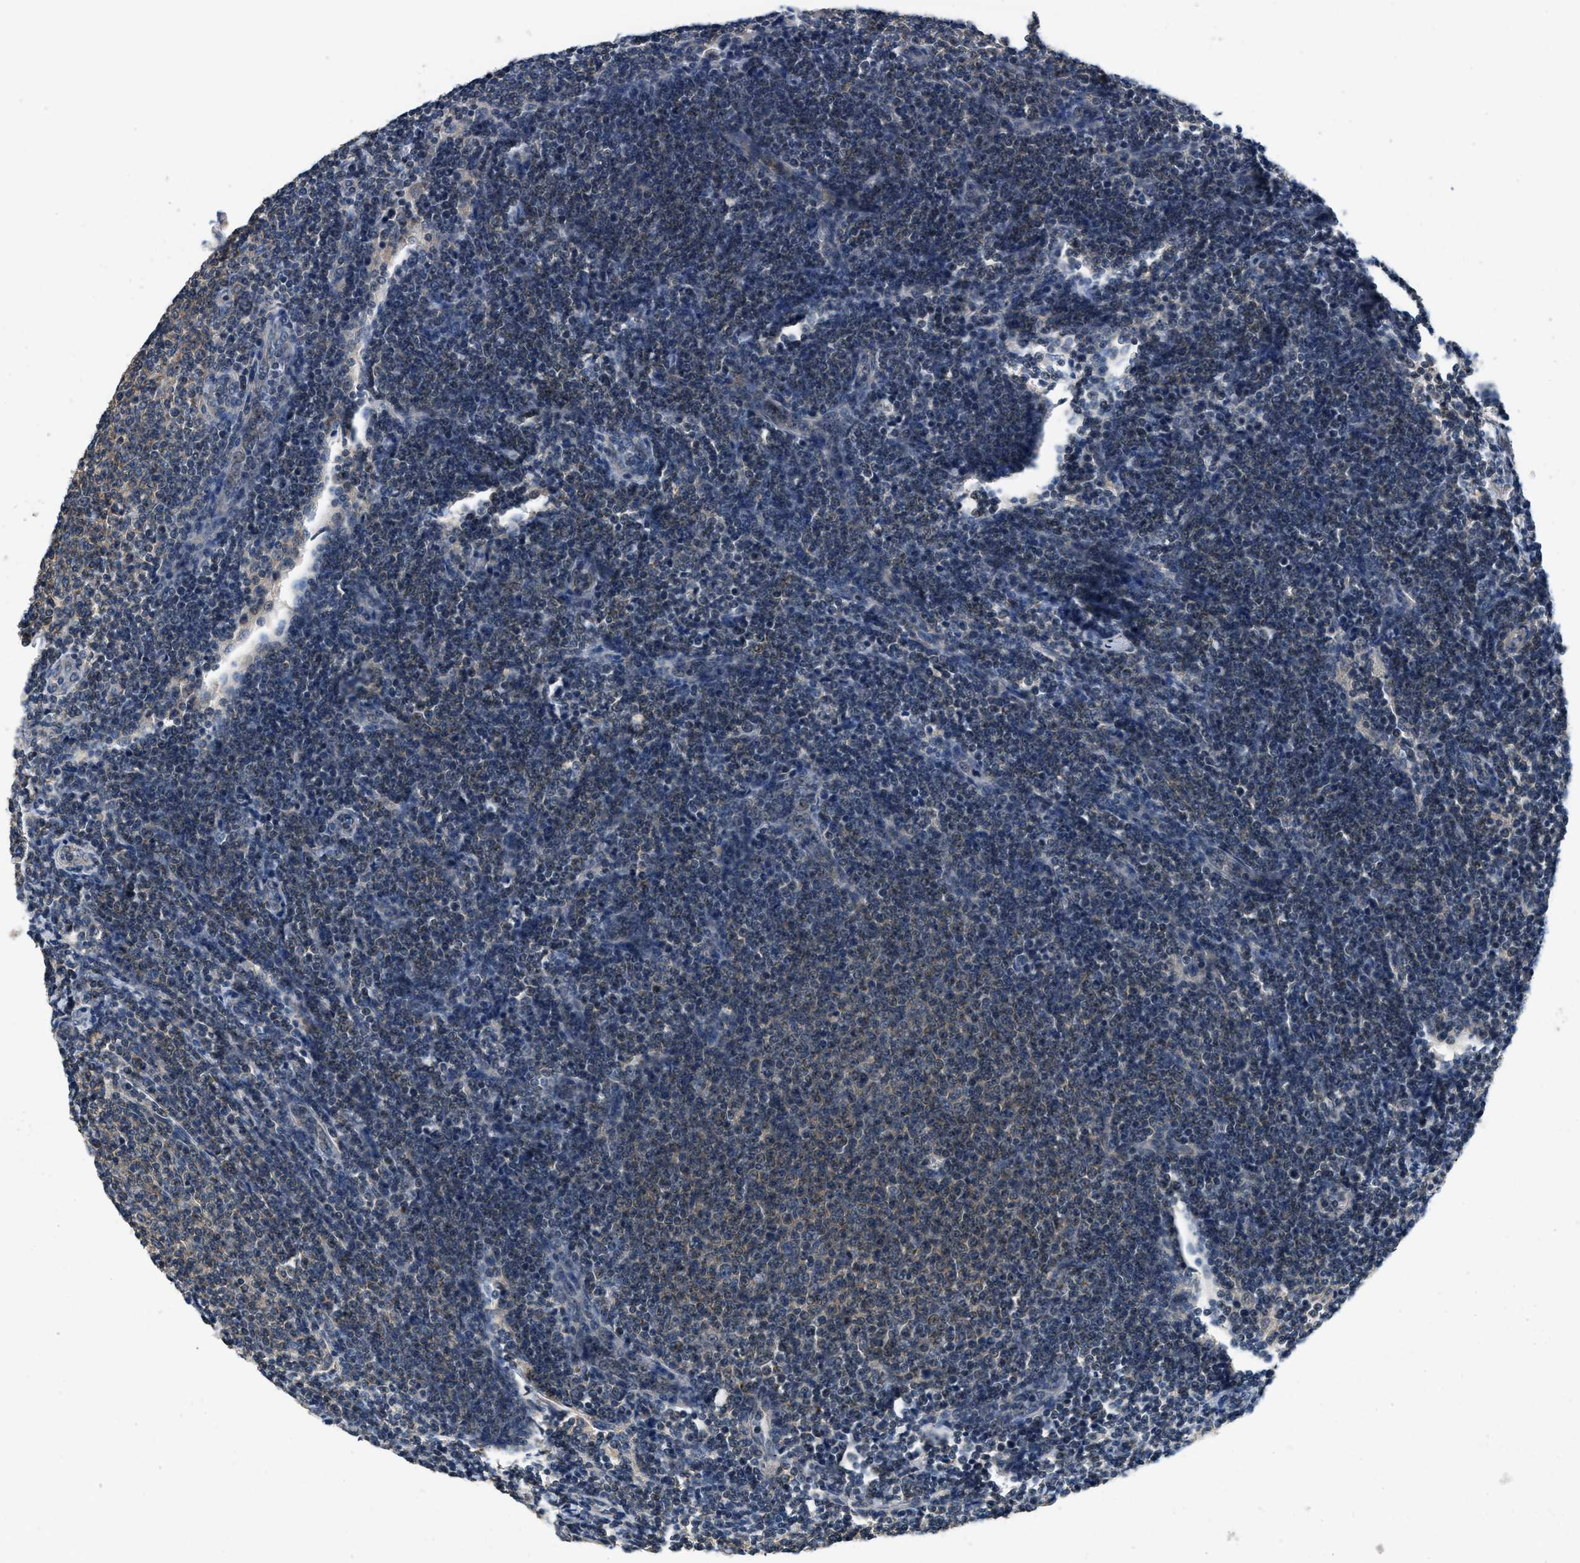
{"staining": {"intensity": "weak", "quantity": "25%-75%", "location": "cytoplasmic/membranous"}, "tissue": "lymphoma", "cell_type": "Tumor cells", "image_type": "cancer", "snomed": [{"axis": "morphology", "description": "Malignant lymphoma, non-Hodgkin's type, Low grade"}, {"axis": "topography", "description": "Lymph node"}], "caption": "Tumor cells show low levels of weak cytoplasmic/membranous staining in about 25%-75% of cells in human lymphoma. The staining was performed using DAB, with brown indicating positive protein expression. Nuclei are stained blue with hematoxylin.", "gene": "SSH2", "patient": {"sex": "male", "age": 66}}